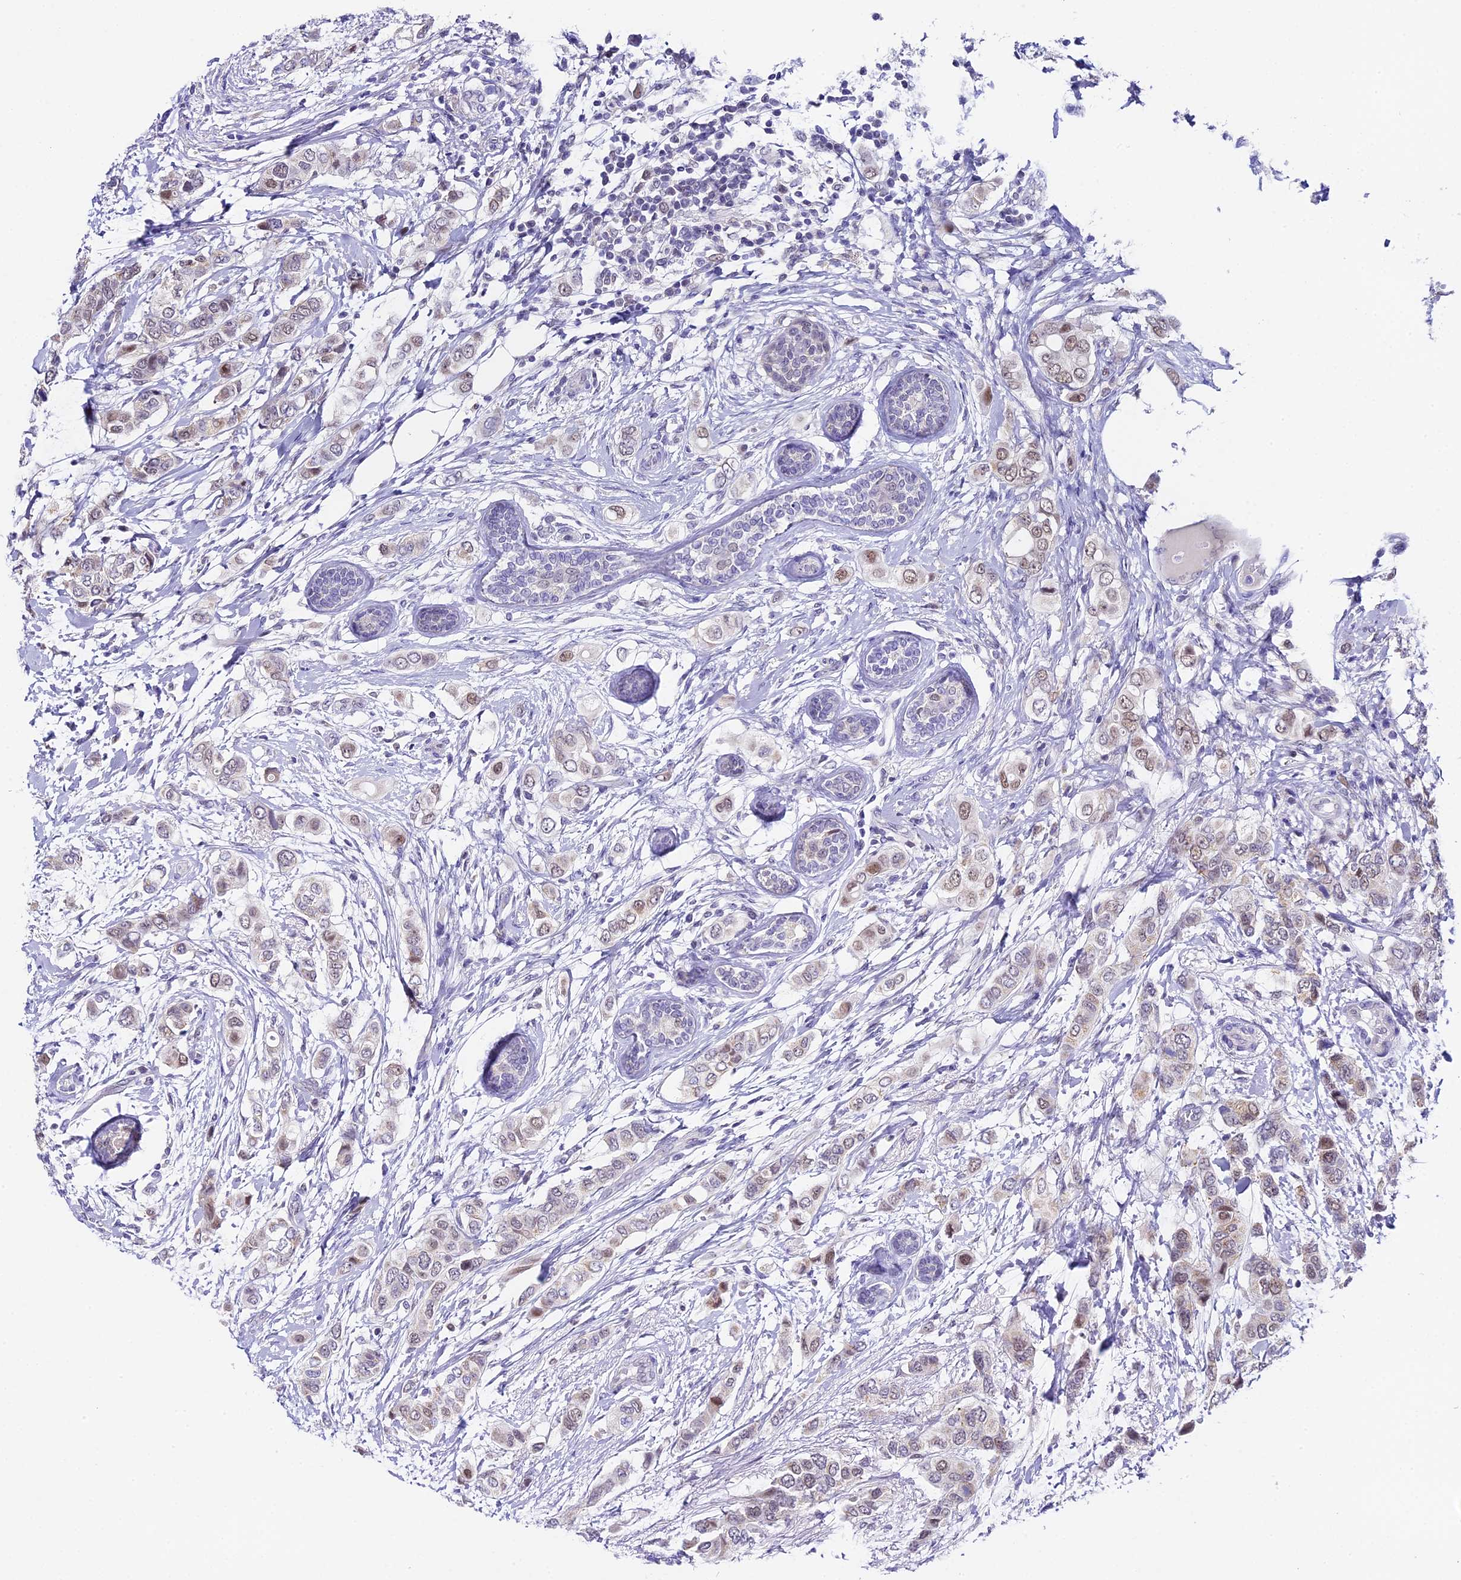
{"staining": {"intensity": "weak", "quantity": "25%-75%", "location": "nuclear"}, "tissue": "breast cancer", "cell_type": "Tumor cells", "image_type": "cancer", "snomed": [{"axis": "morphology", "description": "Lobular carcinoma"}, {"axis": "topography", "description": "Breast"}], "caption": "Immunohistochemistry (DAB (3,3'-diaminobenzidine)) staining of human breast cancer exhibits weak nuclear protein positivity in approximately 25%-75% of tumor cells.", "gene": "OSGEP", "patient": {"sex": "female", "age": 51}}